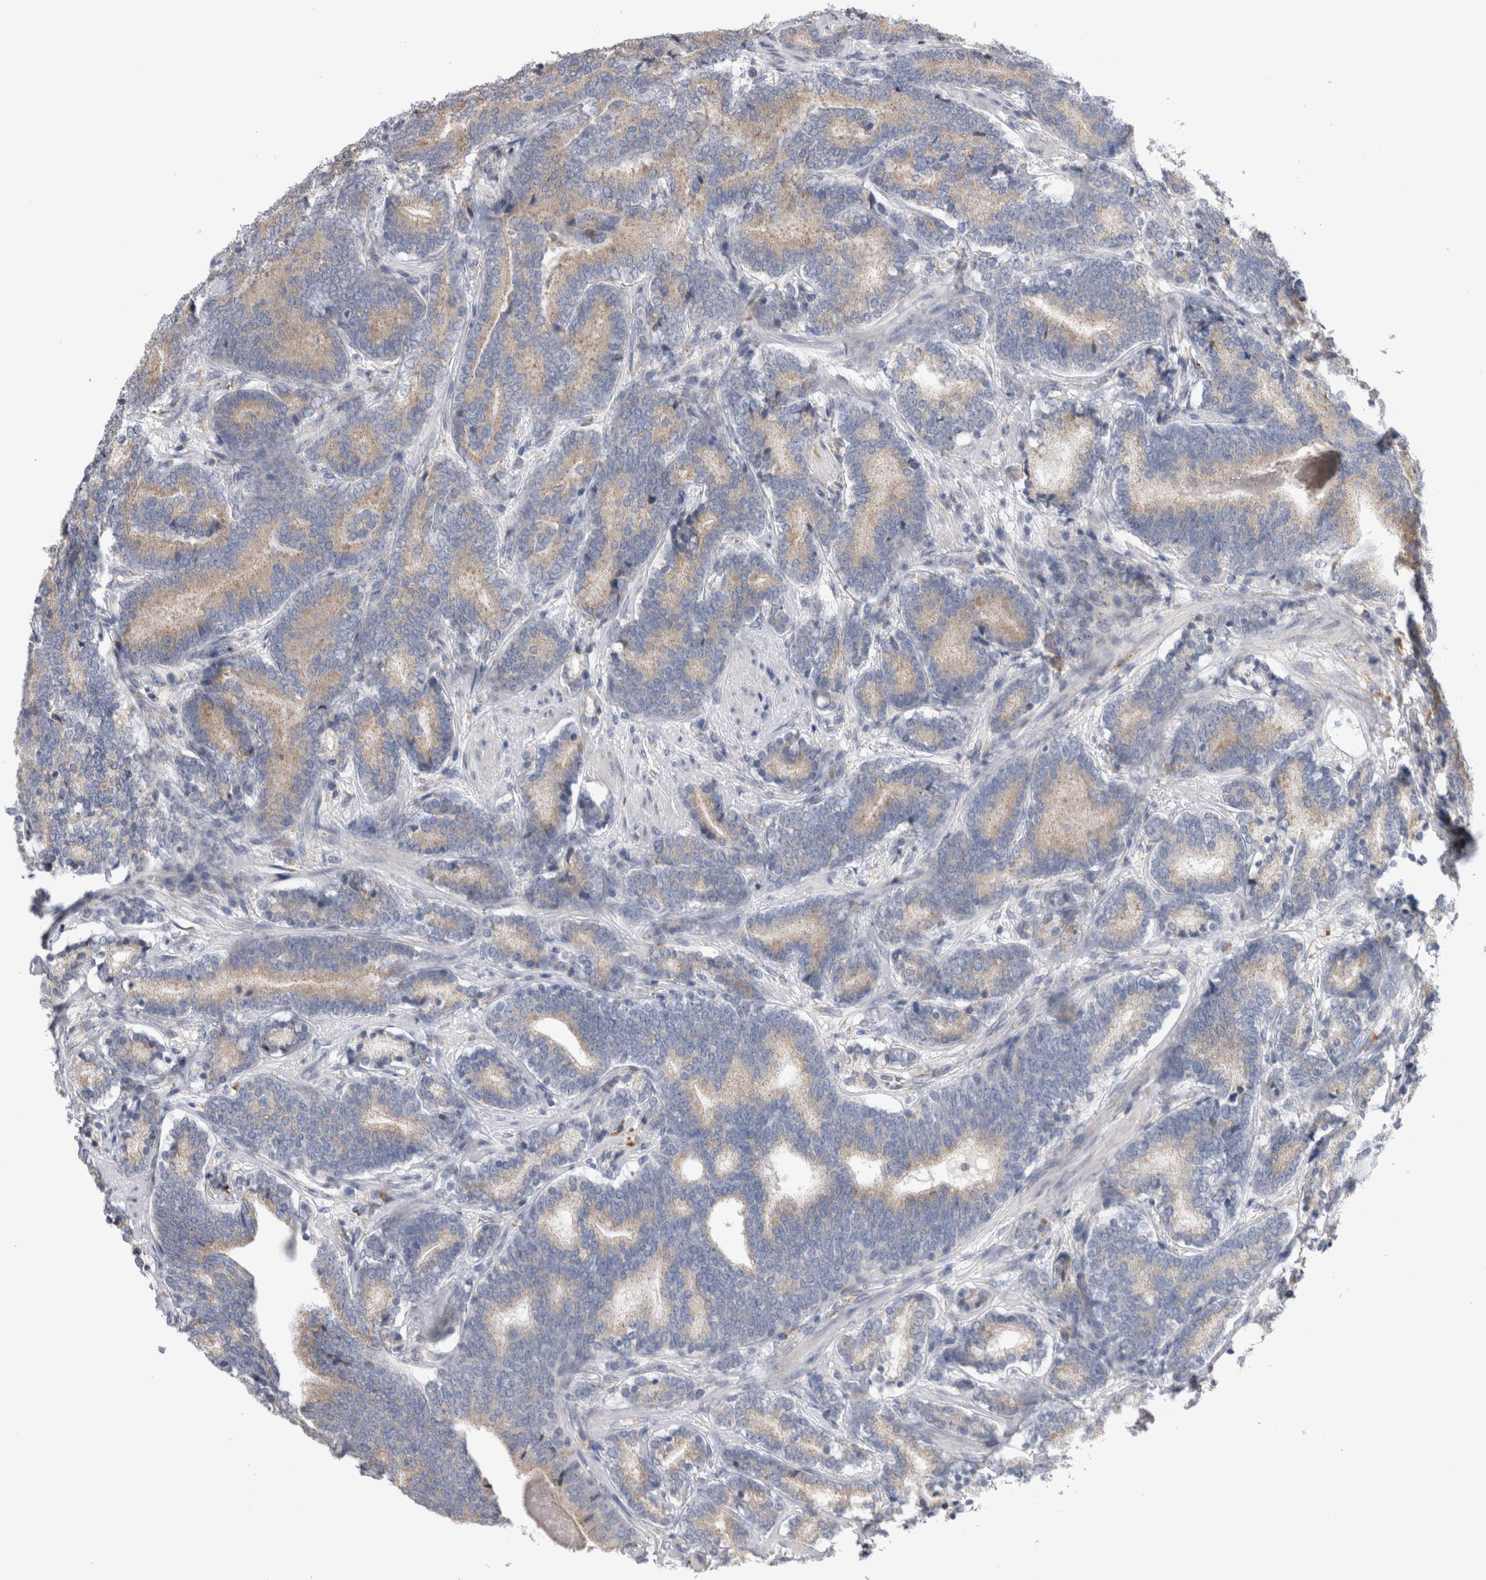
{"staining": {"intensity": "negative", "quantity": "none", "location": "none"}, "tissue": "prostate cancer", "cell_type": "Tumor cells", "image_type": "cancer", "snomed": [{"axis": "morphology", "description": "Adenocarcinoma, High grade"}, {"axis": "topography", "description": "Prostate"}], "caption": "Human prostate cancer (high-grade adenocarcinoma) stained for a protein using immunohistochemistry shows no staining in tumor cells.", "gene": "ZNF341", "patient": {"sex": "male", "age": 55}}